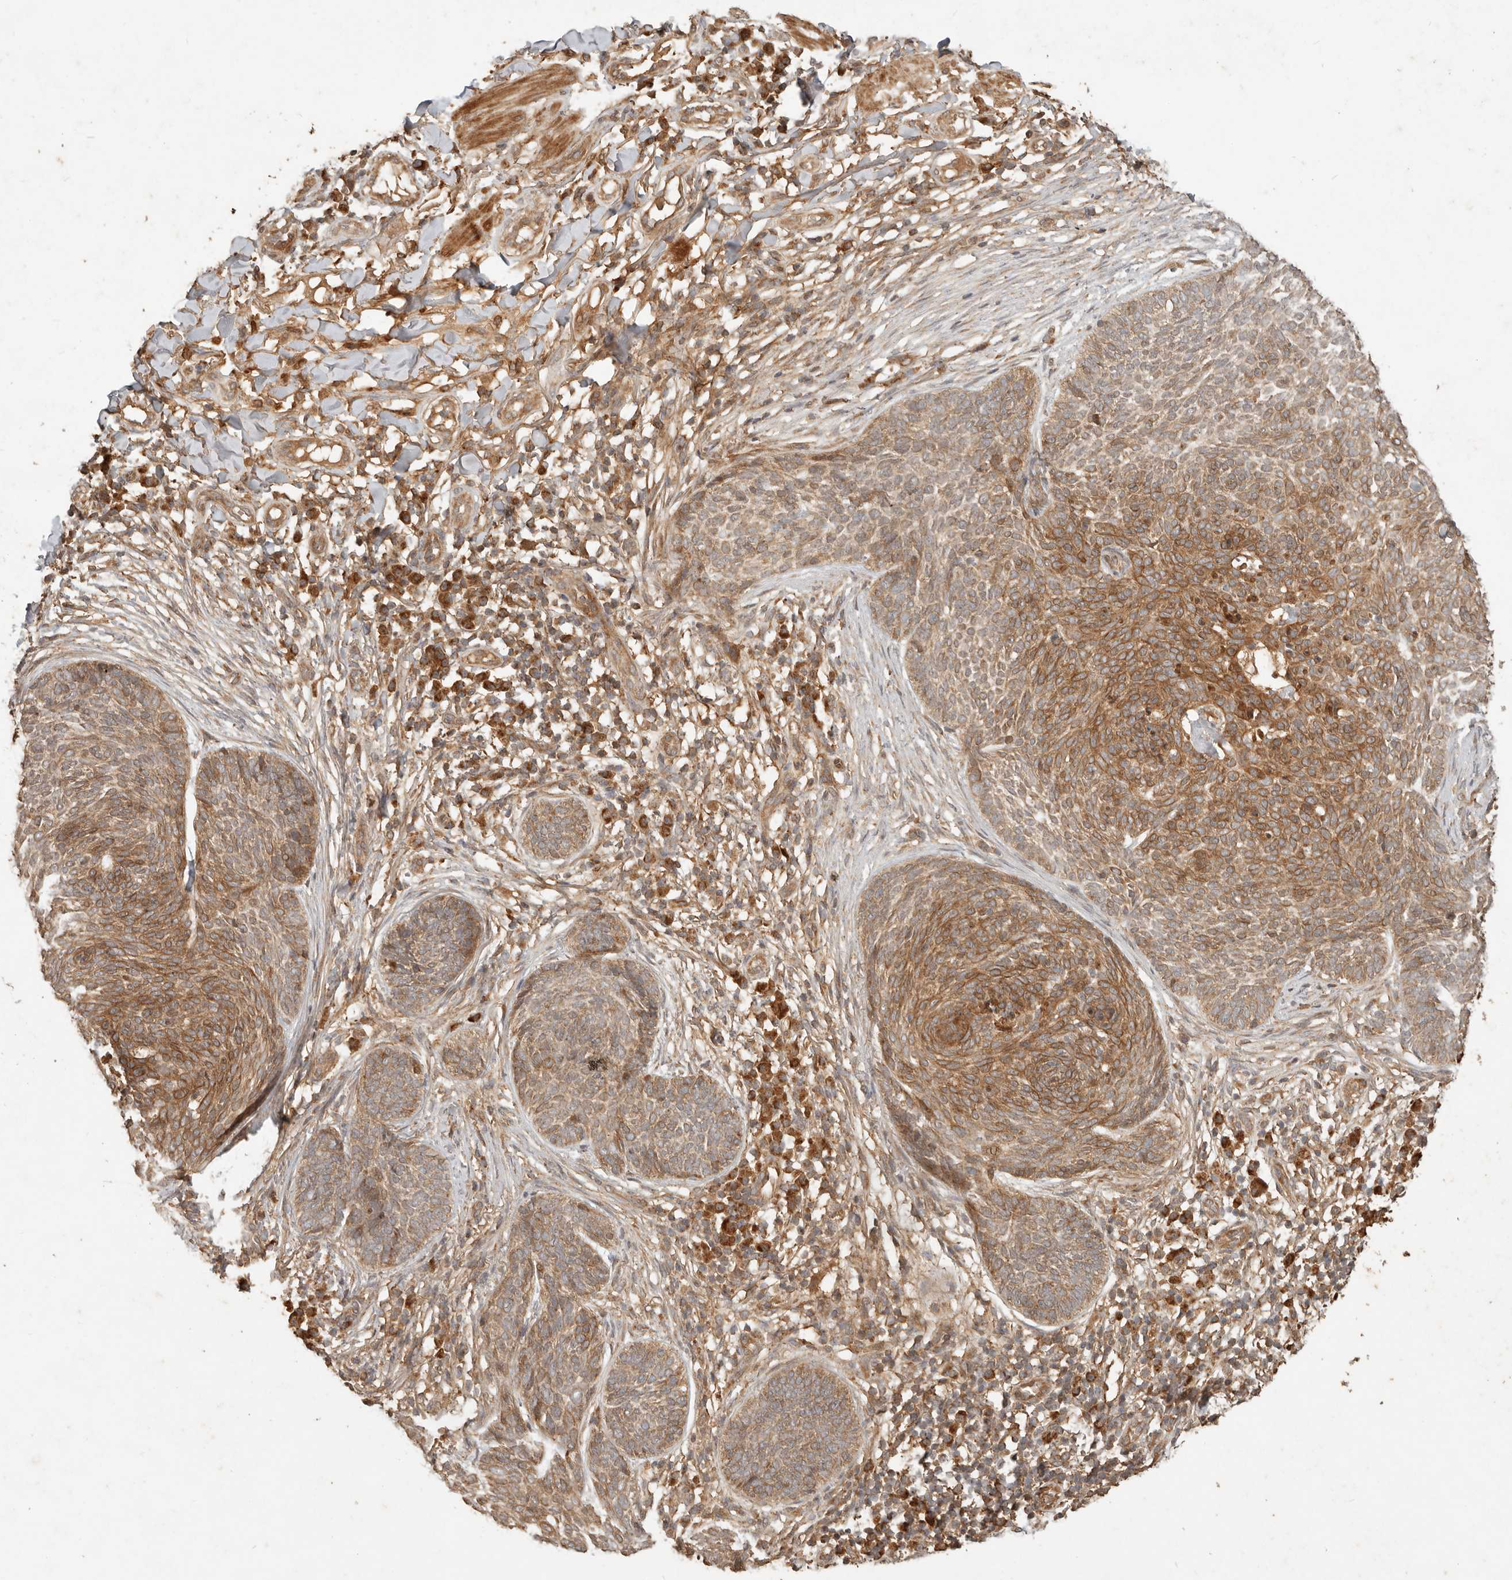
{"staining": {"intensity": "moderate", "quantity": ">75%", "location": "cytoplasmic/membranous"}, "tissue": "skin cancer", "cell_type": "Tumor cells", "image_type": "cancer", "snomed": [{"axis": "morphology", "description": "Basal cell carcinoma"}, {"axis": "topography", "description": "Skin"}], "caption": "Tumor cells exhibit medium levels of moderate cytoplasmic/membranous staining in about >75% of cells in skin basal cell carcinoma.", "gene": "CLEC4C", "patient": {"sex": "female", "age": 64}}